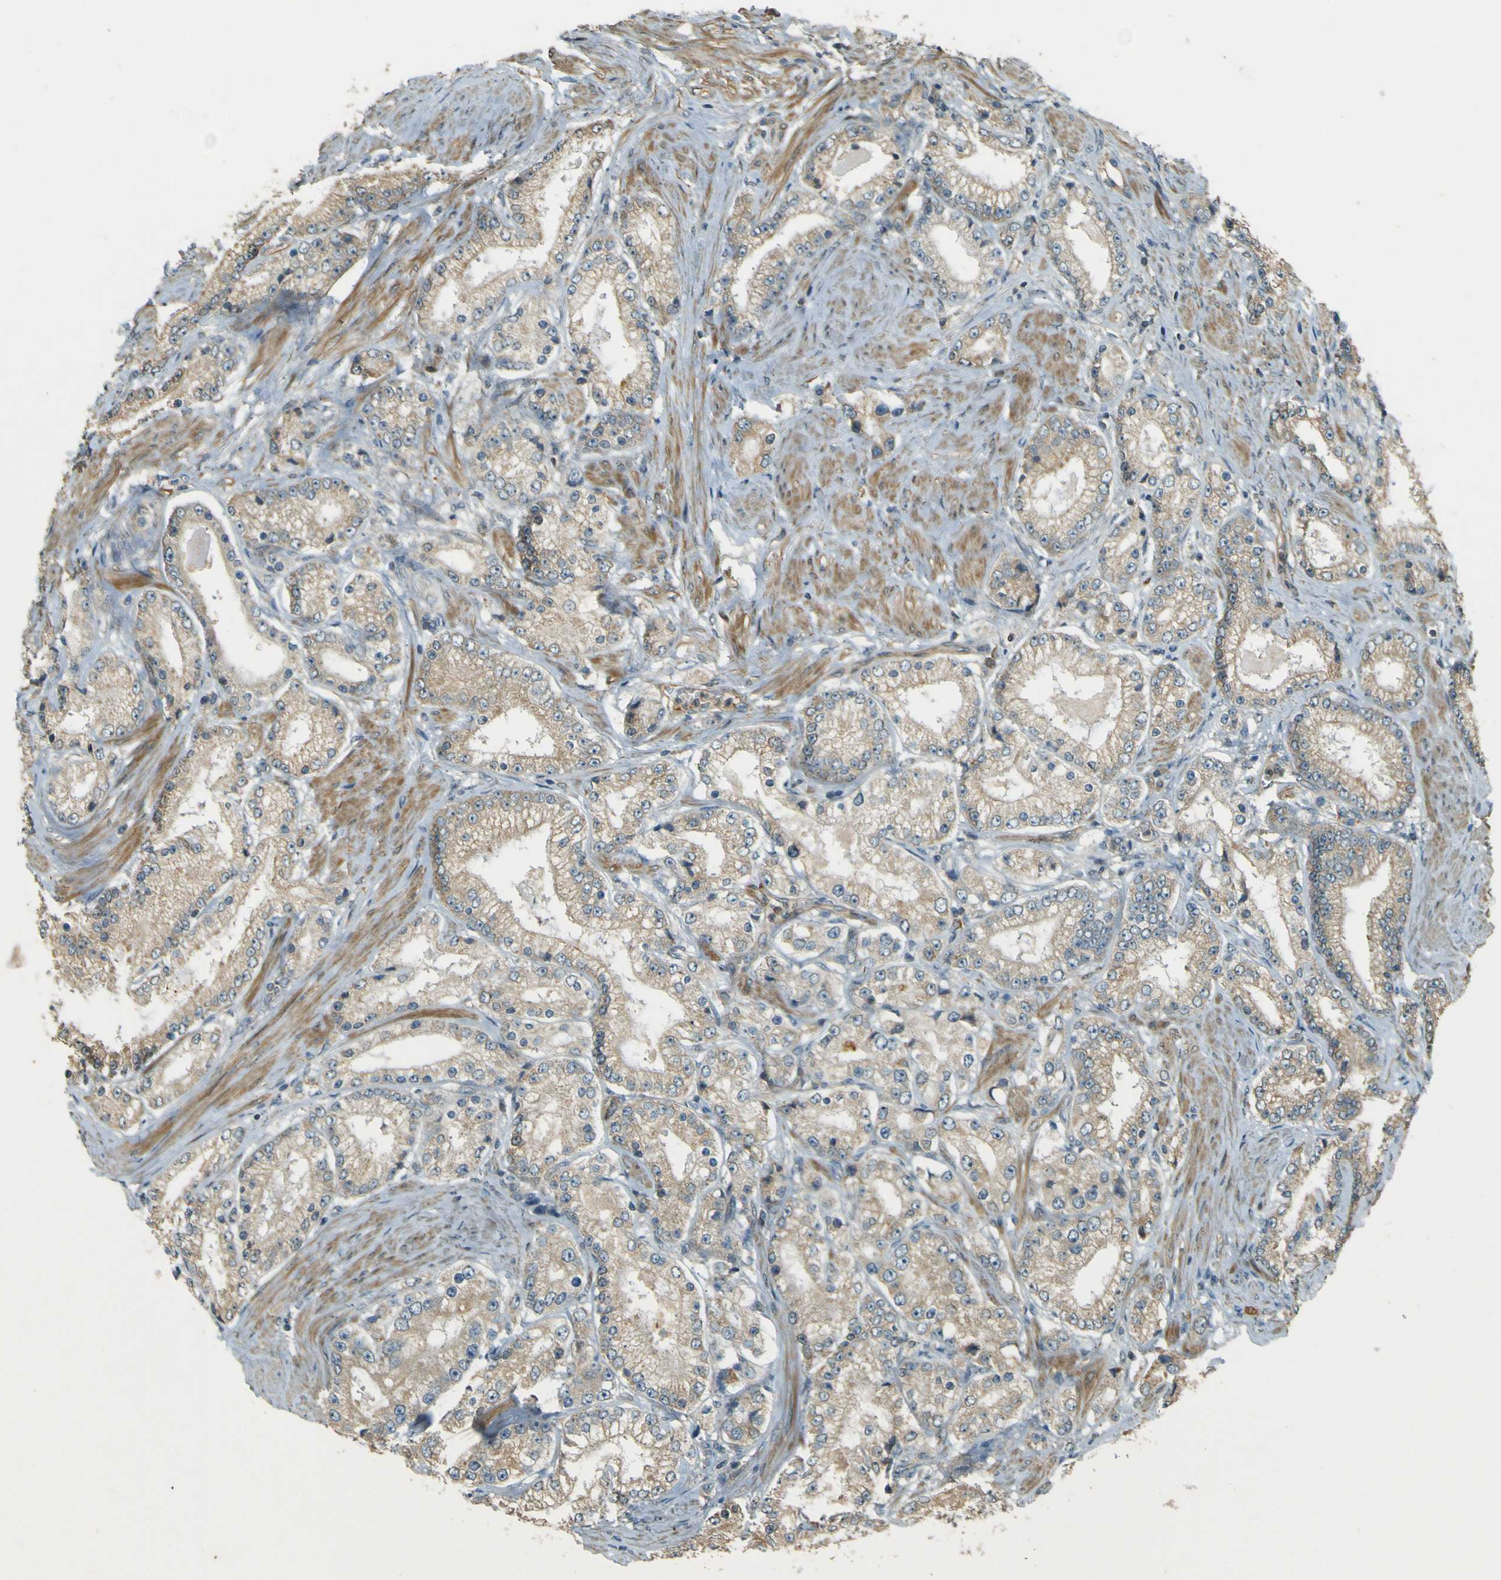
{"staining": {"intensity": "weak", "quantity": ">75%", "location": "cytoplasmic/membranous"}, "tissue": "prostate cancer", "cell_type": "Tumor cells", "image_type": "cancer", "snomed": [{"axis": "morphology", "description": "Adenocarcinoma, Low grade"}, {"axis": "topography", "description": "Prostate"}], "caption": "Immunohistochemistry (IHC) staining of prostate low-grade adenocarcinoma, which reveals low levels of weak cytoplasmic/membranous positivity in about >75% of tumor cells indicating weak cytoplasmic/membranous protein staining. The staining was performed using DAB (3,3'-diaminobenzidine) (brown) for protein detection and nuclei were counterstained in hematoxylin (blue).", "gene": "LPCAT1", "patient": {"sex": "male", "age": 63}}